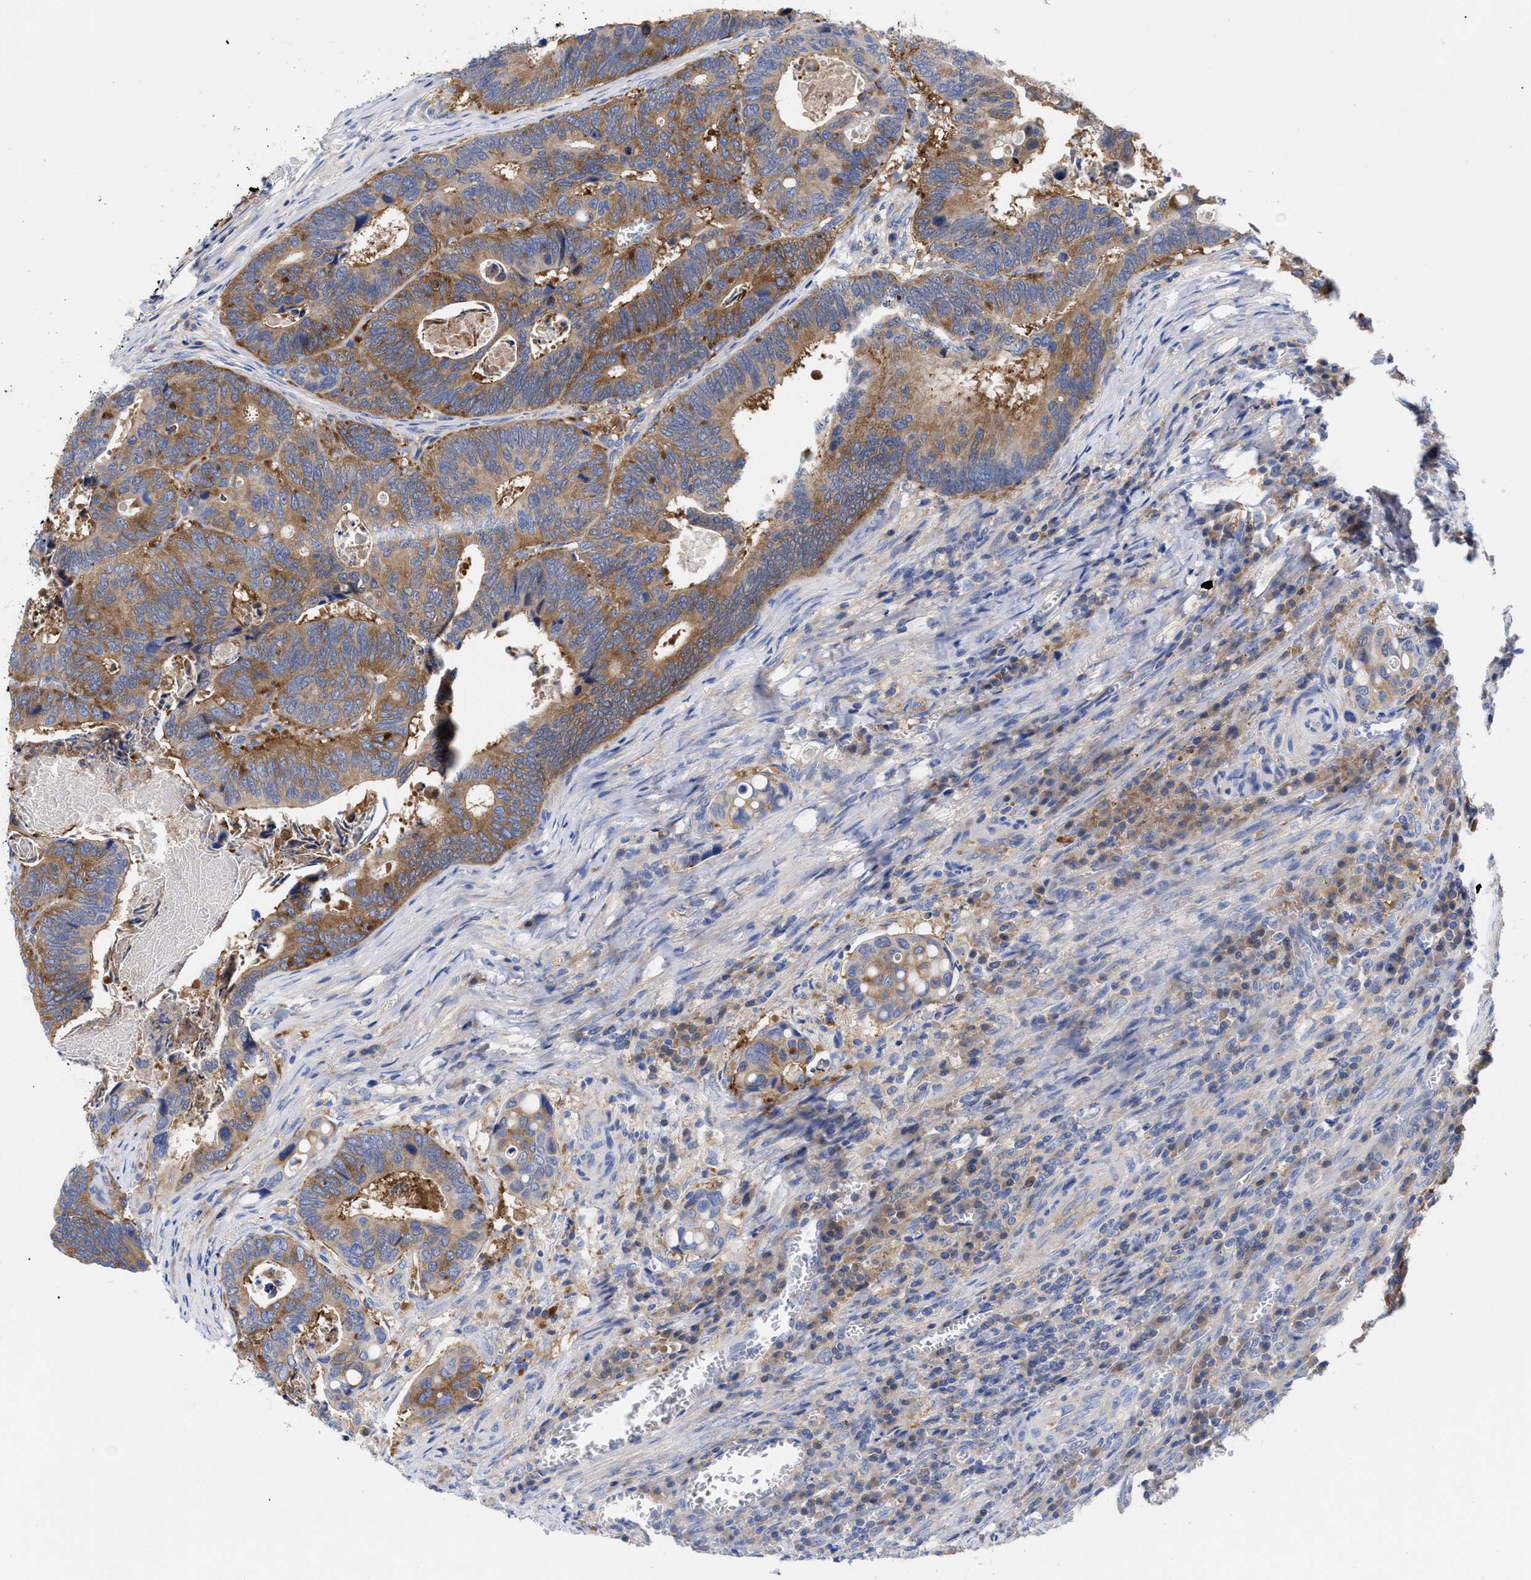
{"staining": {"intensity": "moderate", "quantity": ">75%", "location": "cytoplasmic/membranous"}, "tissue": "colorectal cancer", "cell_type": "Tumor cells", "image_type": "cancer", "snomed": [{"axis": "morphology", "description": "Inflammation, NOS"}, {"axis": "morphology", "description": "Adenocarcinoma, NOS"}, {"axis": "topography", "description": "Colon"}], "caption": "Colorectal cancer stained with immunohistochemistry (IHC) shows moderate cytoplasmic/membranous expression in about >75% of tumor cells. The staining was performed using DAB (3,3'-diaminobenzidine) to visualize the protein expression in brown, while the nuclei were stained in blue with hematoxylin (Magnification: 20x).", "gene": "RBKS", "patient": {"sex": "male", "age": 72}}